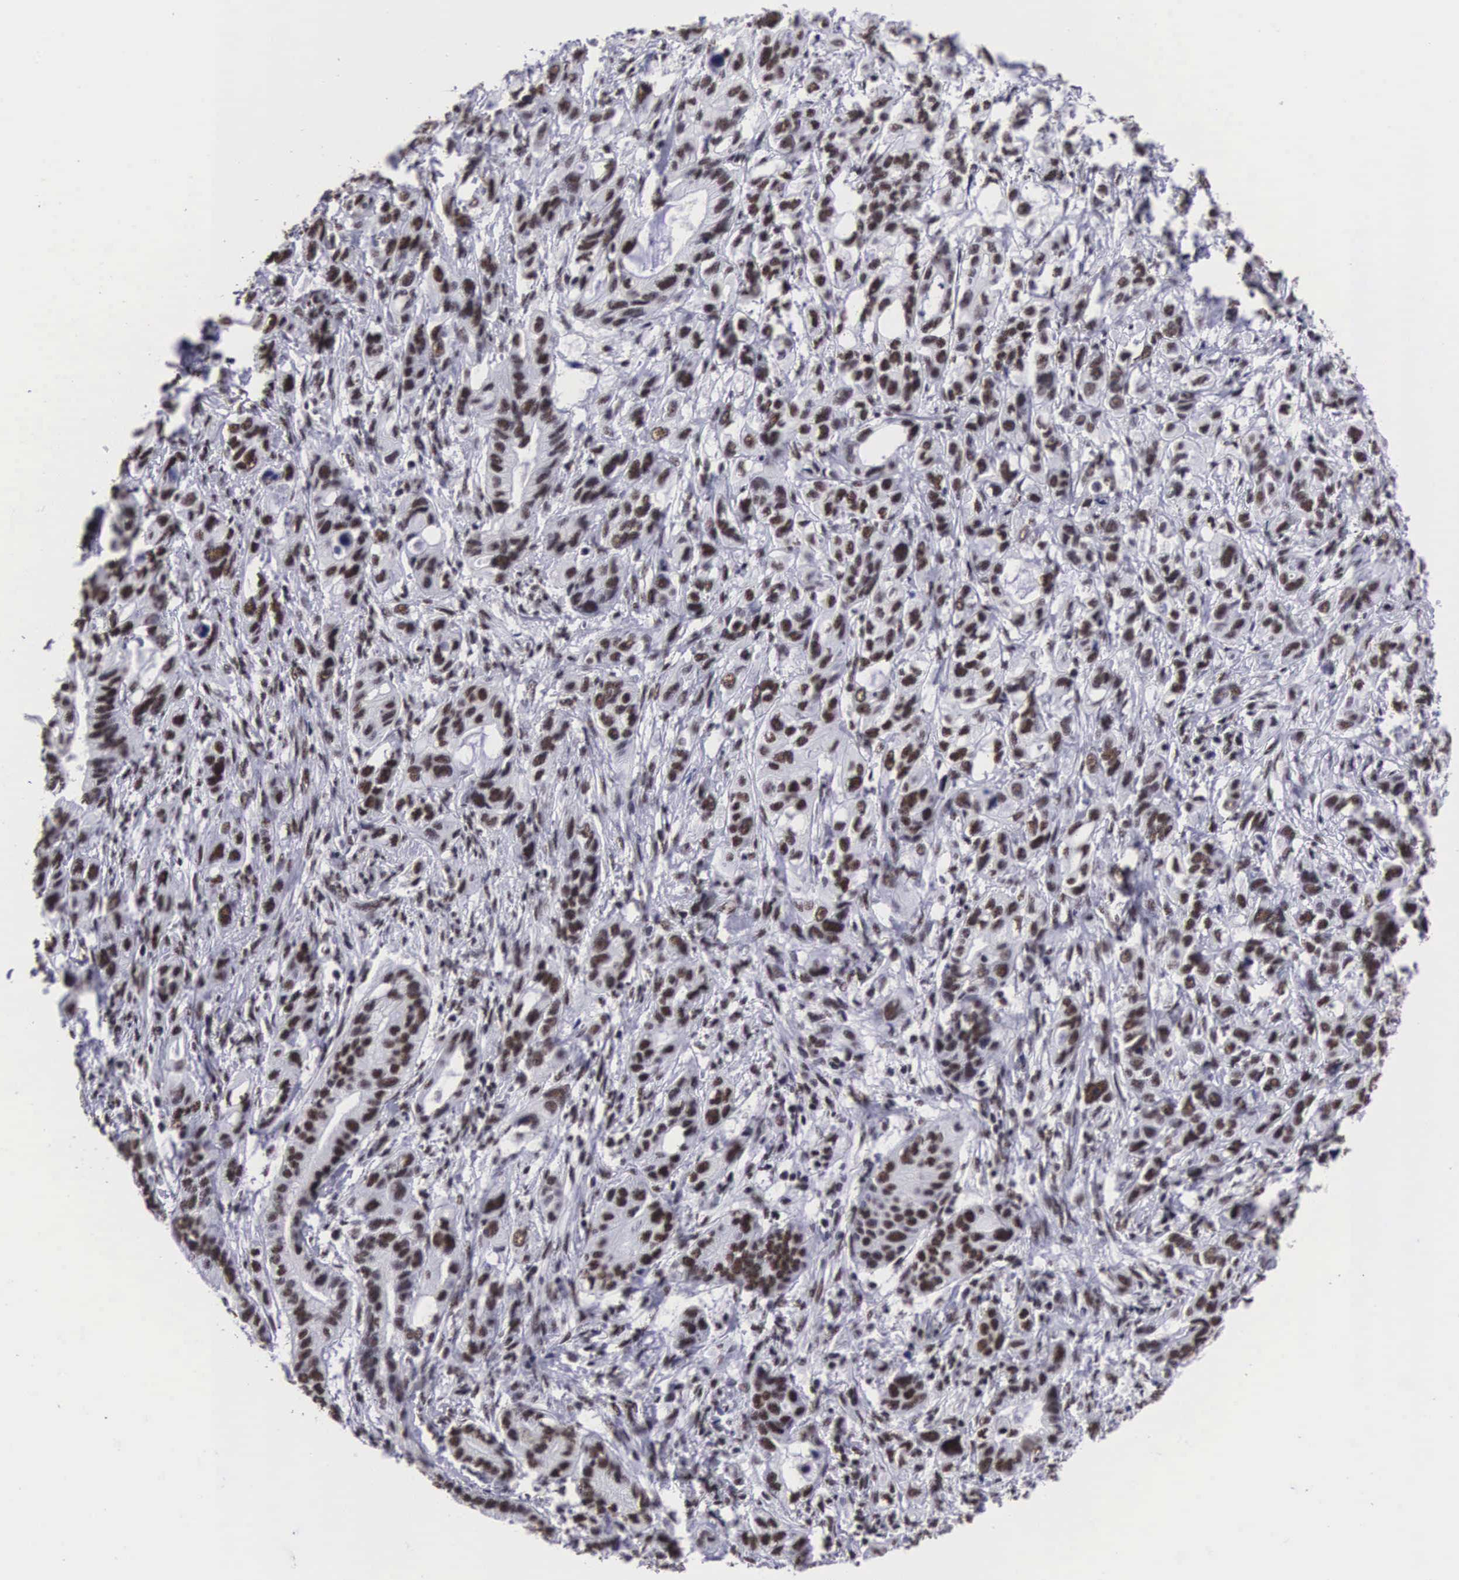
{"staining": {"intensity": "moderate", "quantity": ">75%", "location": "nuclear"}, "tissue": "stomach cancer", "cell_type": "Tumor cells", "image_type": "cancer", "snomed": [{"axis": "morphology", "description": "Adenocarcinoma, NOS"}, {"axis": "topography", "description": "Stomach, upper"}], "caption": "An immunohistochemistry (IHC) image of neoplastic tissue is shown. Protein staining in brown shows moderate nuclear positivity in stomach cancer (adenocarcinoma) within tumor cells.", "gene": "SF3A1", "patient": {"sex": "male", "age": 47}}